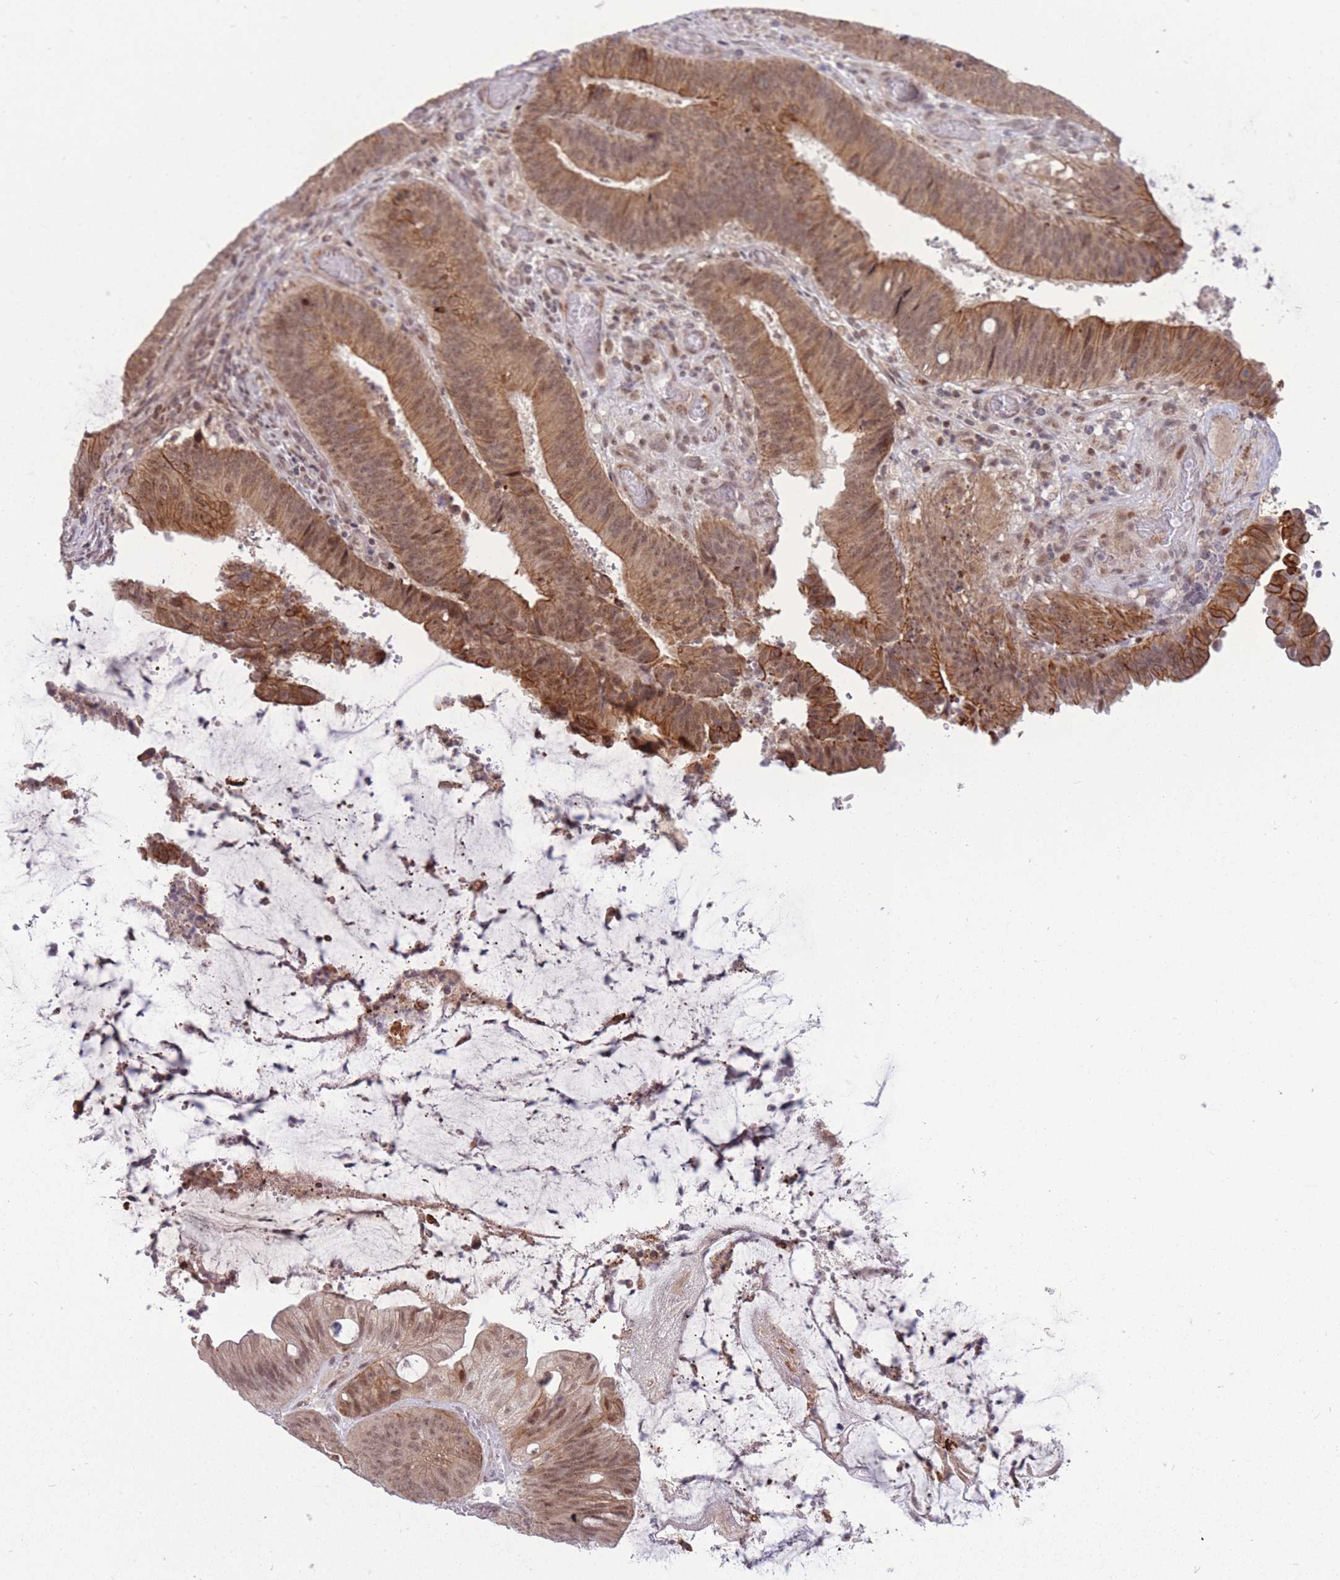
{"staining": {"intensity": "moderate", "quantity": ">75%", "location": "cytoplasmic/membranous,nuclear"}, "tissue": "colorectal cancer", "cell_type": "Tumor cells", "image_type": "cancer", "snomed": [{"axis": "morphology", "description": "Adenocarcinoma, NOS"}, {"axis": "topography", "description": "Colon"}], "caption": "This micrograph demonstrates IHC staining of human colorectal cancer (adenocarcinoma), with medium moderate cytoplasmic/membranous and nuclear expression in about >75% of tumor cells.", "gene": "TARBP2", "patient": {"sex": "female", "age": 43}}